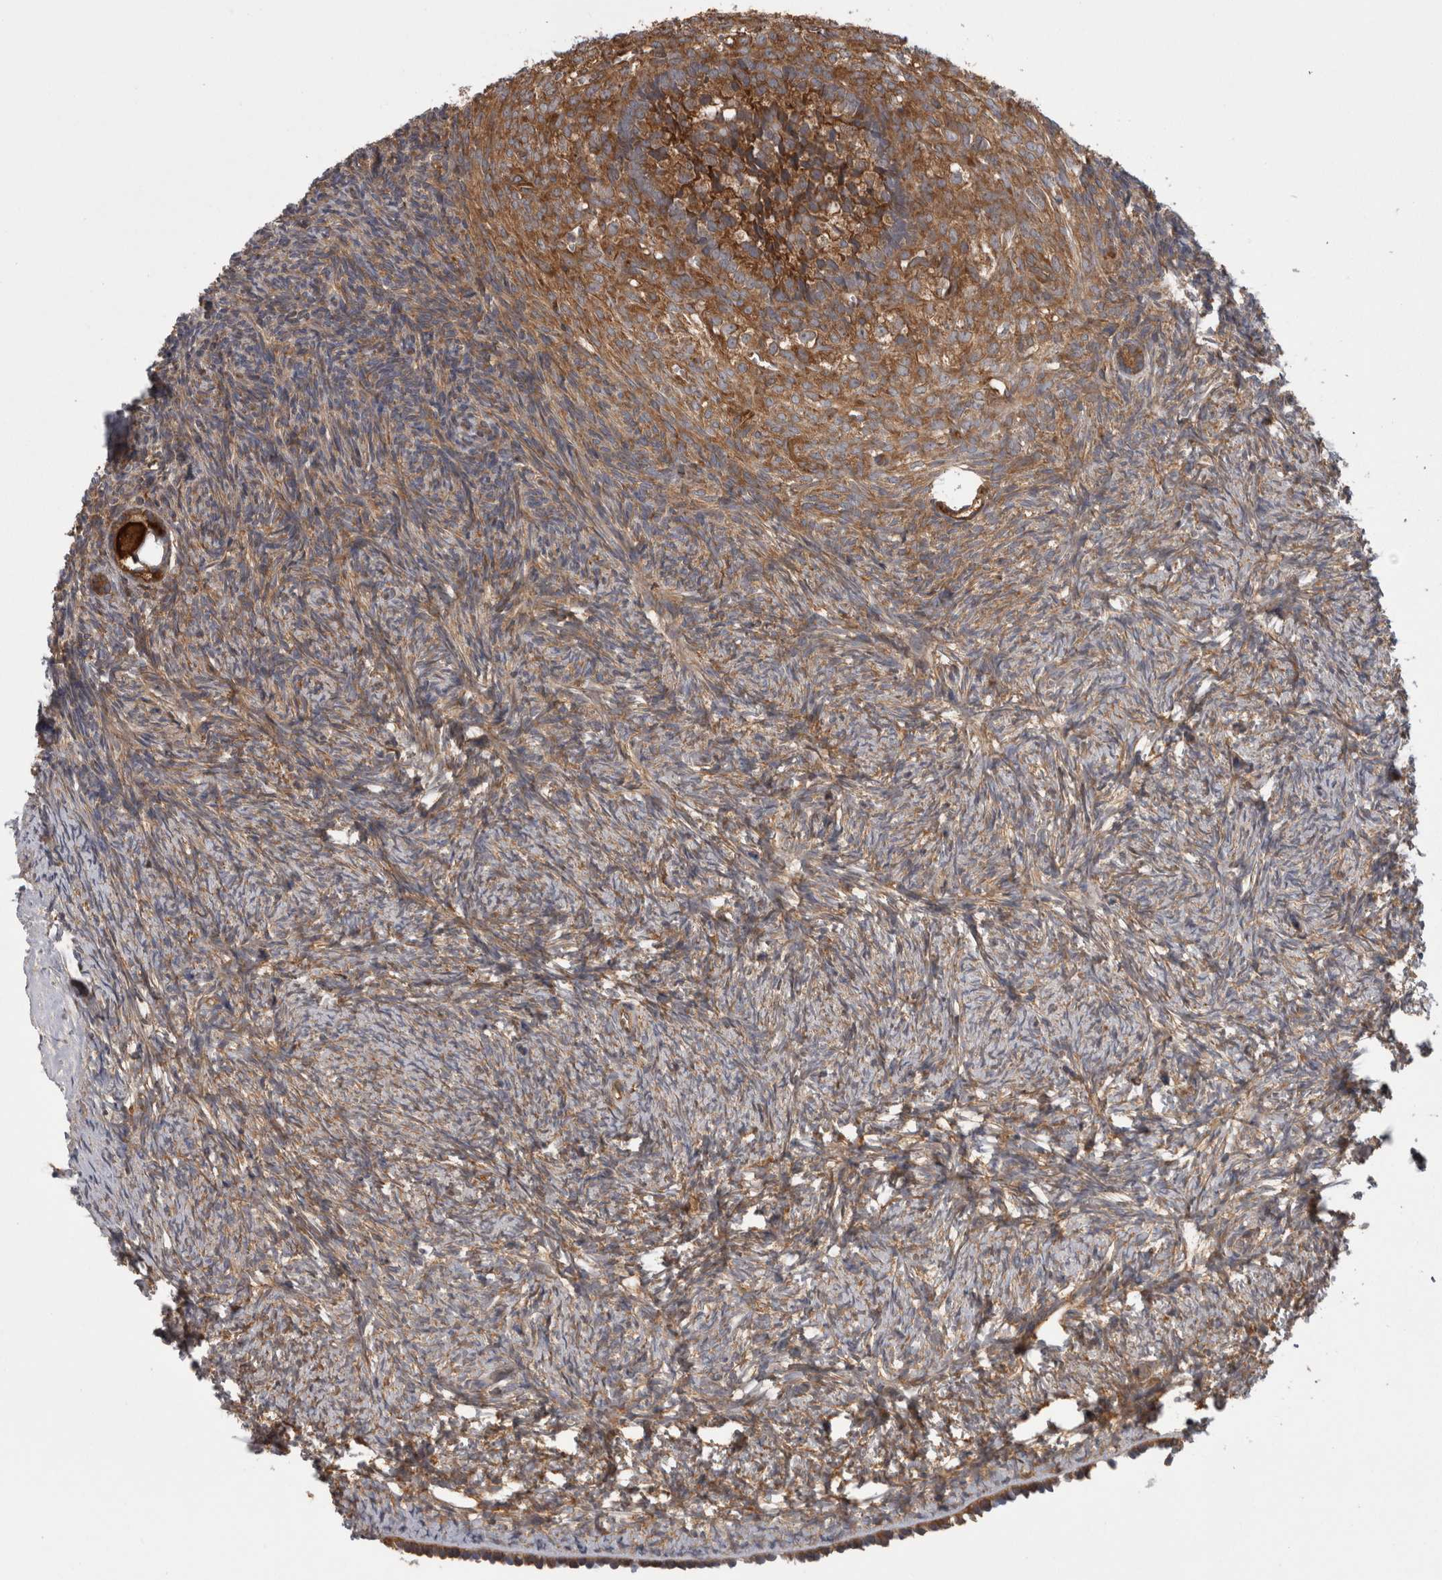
{"staining": {"intensity": "strong", "quantity": ">75%", "location": "cytoplasmic/membranous"}, "tissue": "ovary", "cell_type": "Follicle cells", "image_type": "normal", "snomed": [{"axis": "morphology", "description": "Normal tissue, NOS"}, {"axis": "topography", "description": "Ovary"}], "caption": "The image exhibits immunohistochemical staining of benign ovary. There is strong cytoplasmic/membranous positivity is identified in approximately >75% of follicle cells. (Stains: DAB (3,3'-diaminobenzidine) in brown, nuclei in blue, Microscopy: brightfield microscopy at high magnification).", "gene": "SMCR8", "patient": {"sex": "female", "age": 34}}